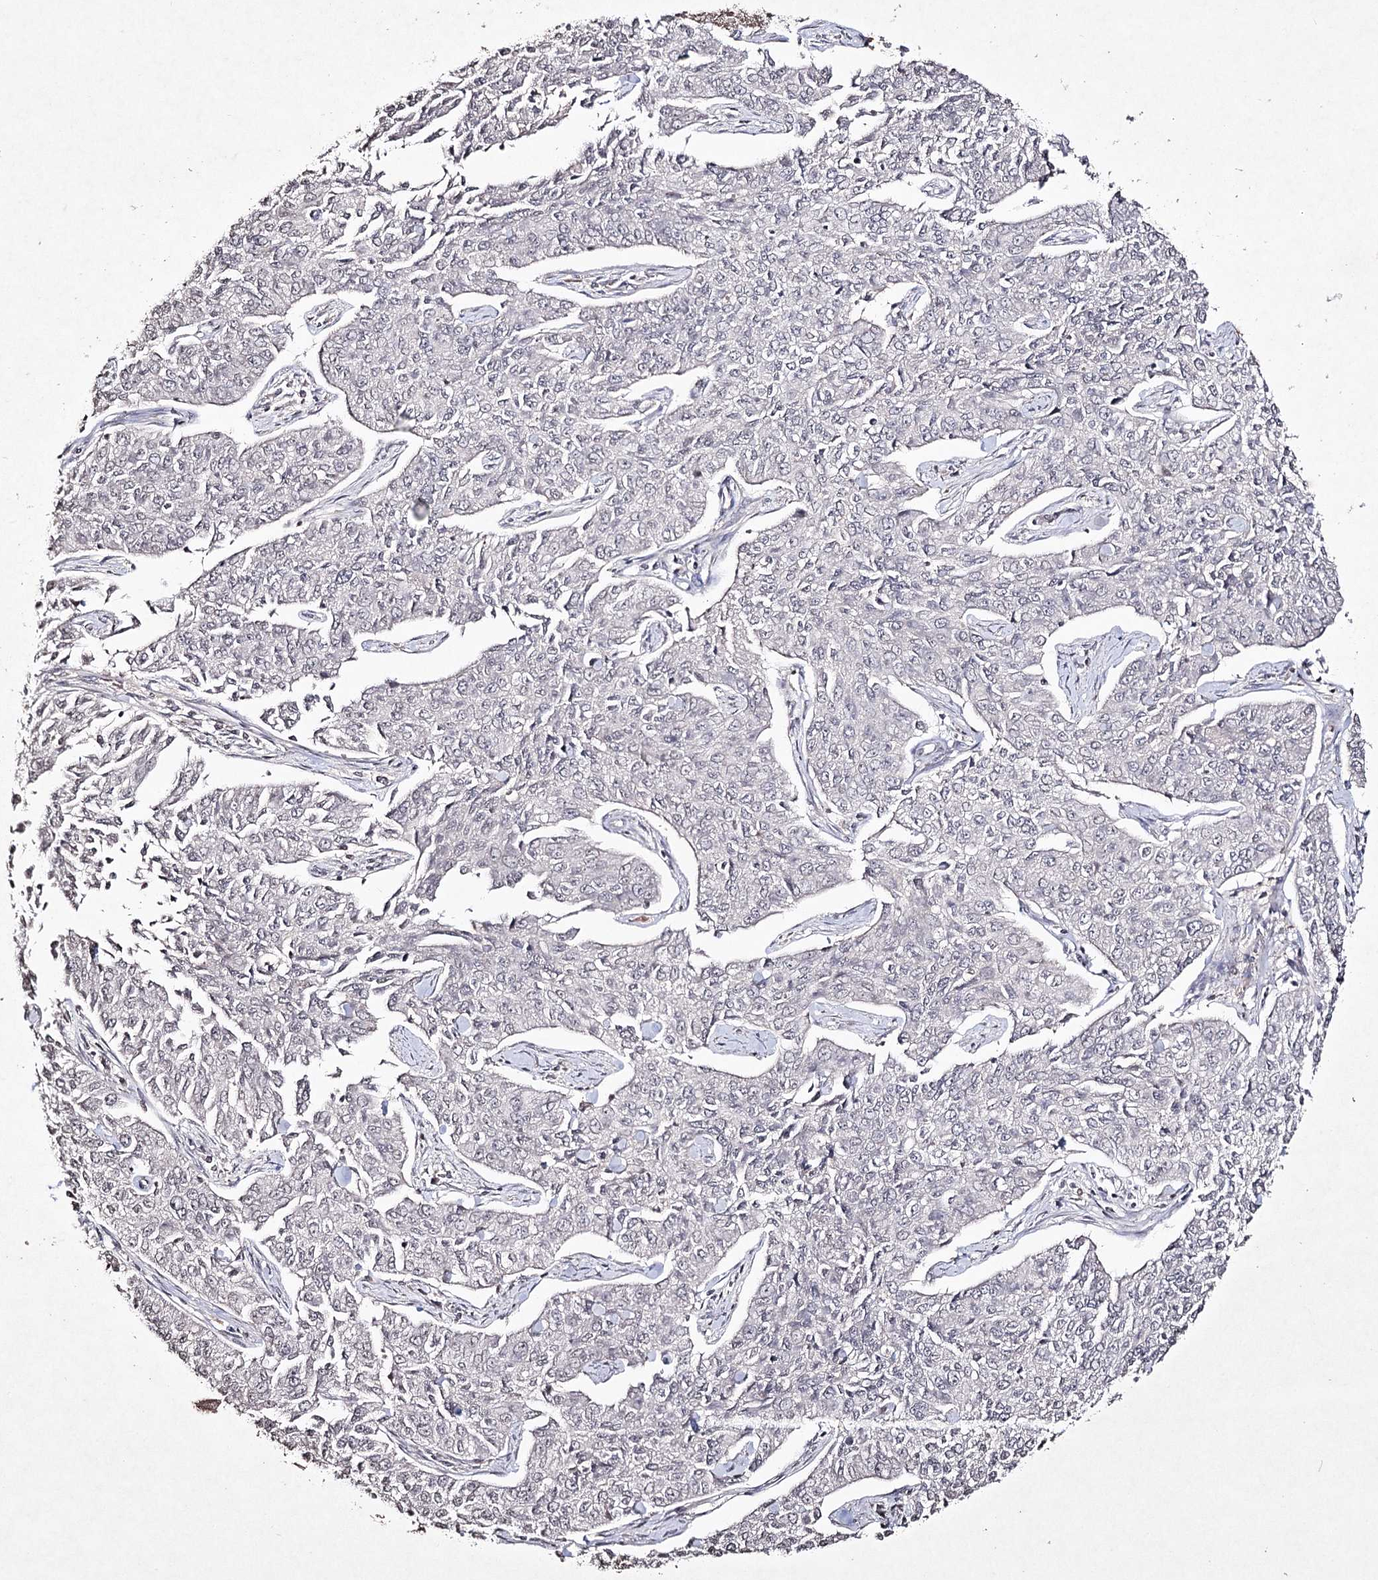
{"staining": {"intensity": "negative", "quantity": "none", "location": "none"}, "tissue": "cervical cancer", "cell_type": "Tumor cells", "image_type": "cancer", "snomed": [{"axis": "morphology", "description": "Squamous cell carcinoma, NOS"}, {"axis": "topography", "description": "Cervix"}], "caption": "An immunohistochemistry micrograph of squamous cell carcinoma (cervical) is shown. There is no staining in tumor cells of squamous cell carcinoma (cervical). (DAB immunohistochemistry (IHC), high magnification).", "gene": "SYNGR3", "patient": {"sex": "female", "age": 35}}